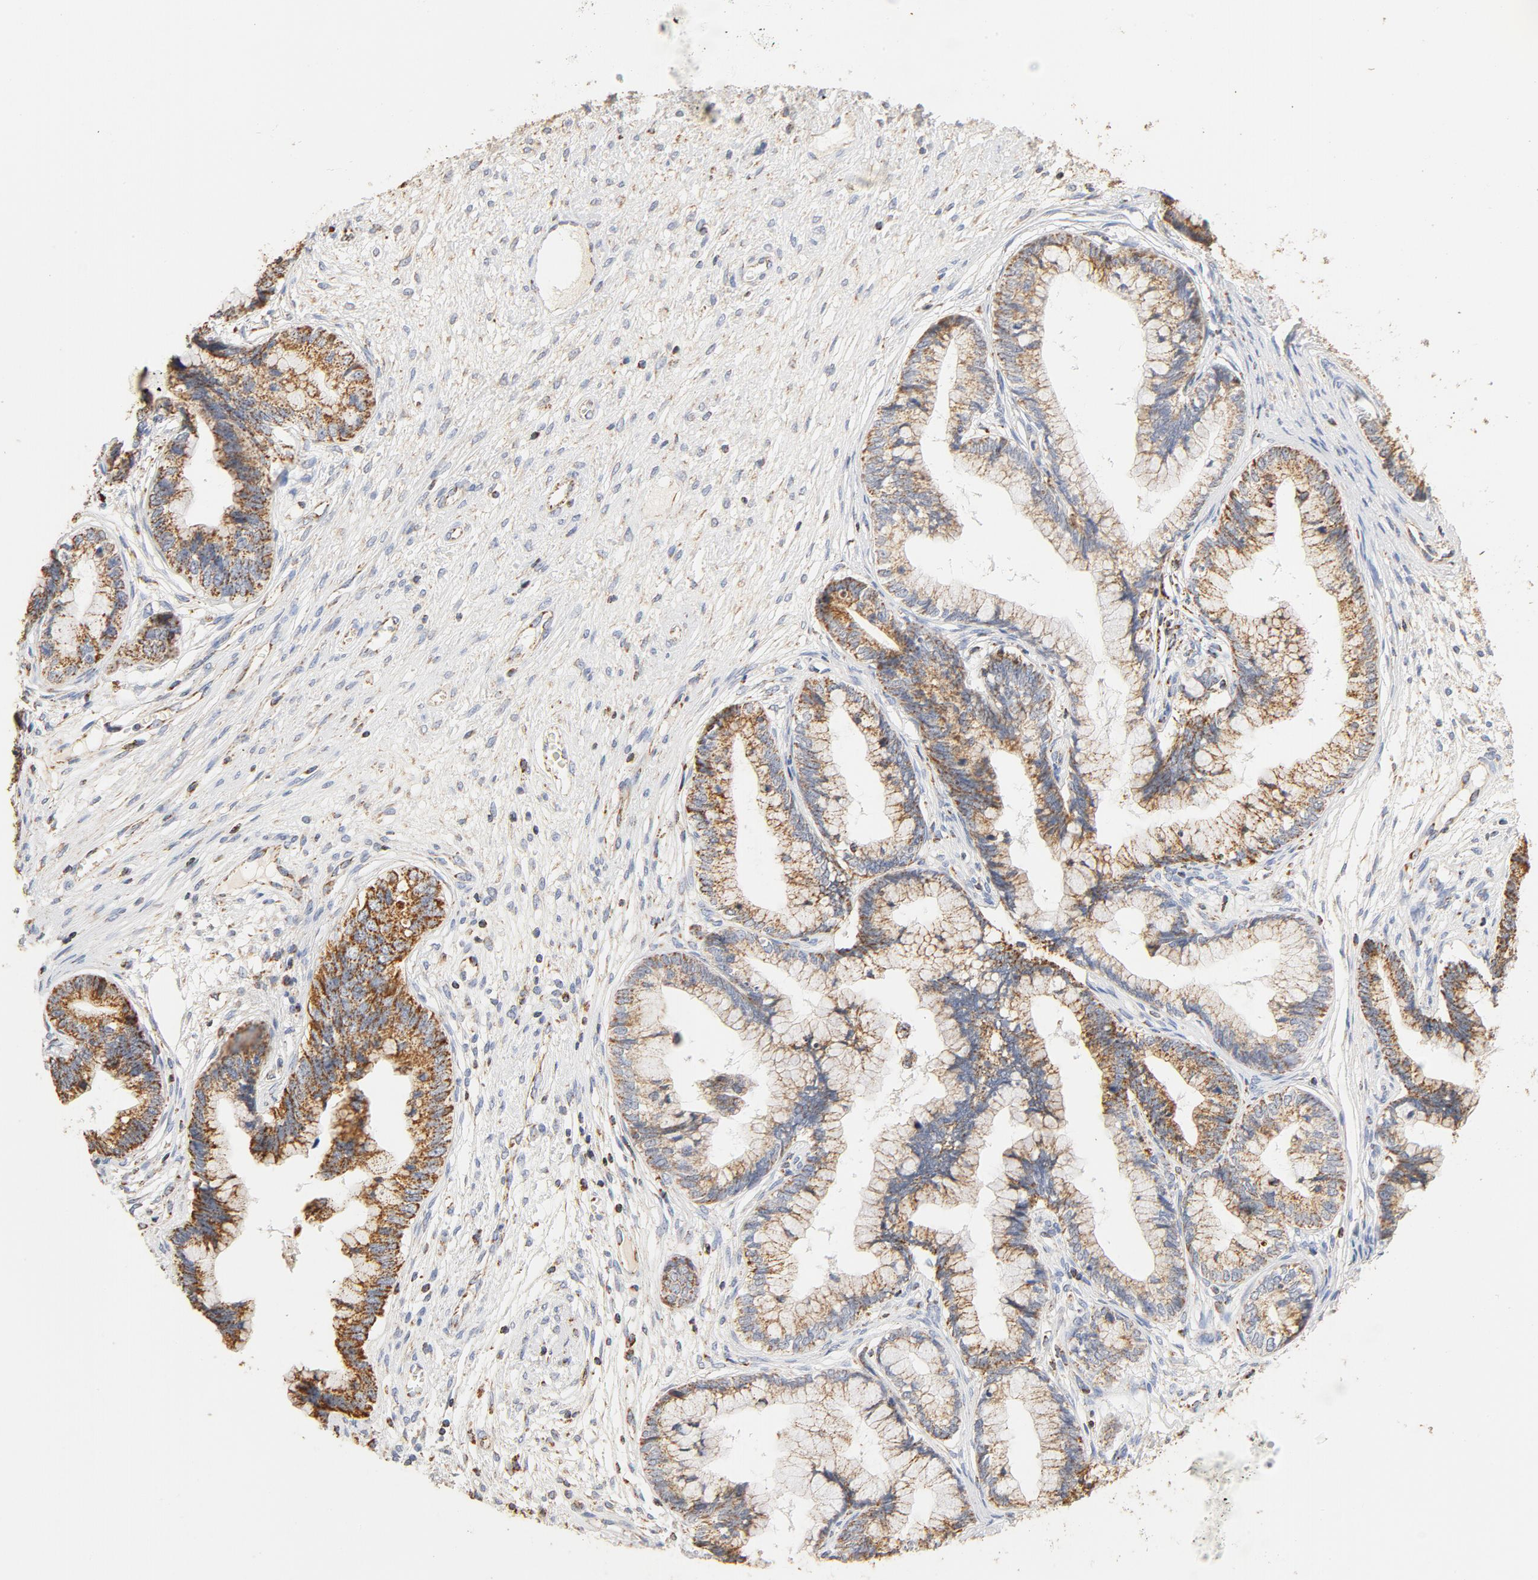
{"staining": {"intensity": "moderate", "quantity": ">75%", "location": "cytoplasmic/membranous"}, "tissue": "cervical cancer", "cell_type": "Tumor cells", "image_type": "cancer", "snomed": [{"axis": "morphology", "description": "Adenocarcinoma, NOS"}, {"axis": "topography", "description": "Cervix"}], "caption": "Immunohistochemistry staining of cervical cancer (adenocarcinoma), which reveals medium levels of moderate cytoplasmic/membranous positivity in approximately >75% of tumor cells indicating moderate cytoplasmic/membranous protein positivity. The staining was performed using DAB (3,3'-diaminobenzidine) (brown) for protein detection and nuclei were counterstained in hematoxylin (blue).", "gene": "COX4I1", "patient": {"sex": "female", "age": 44}}